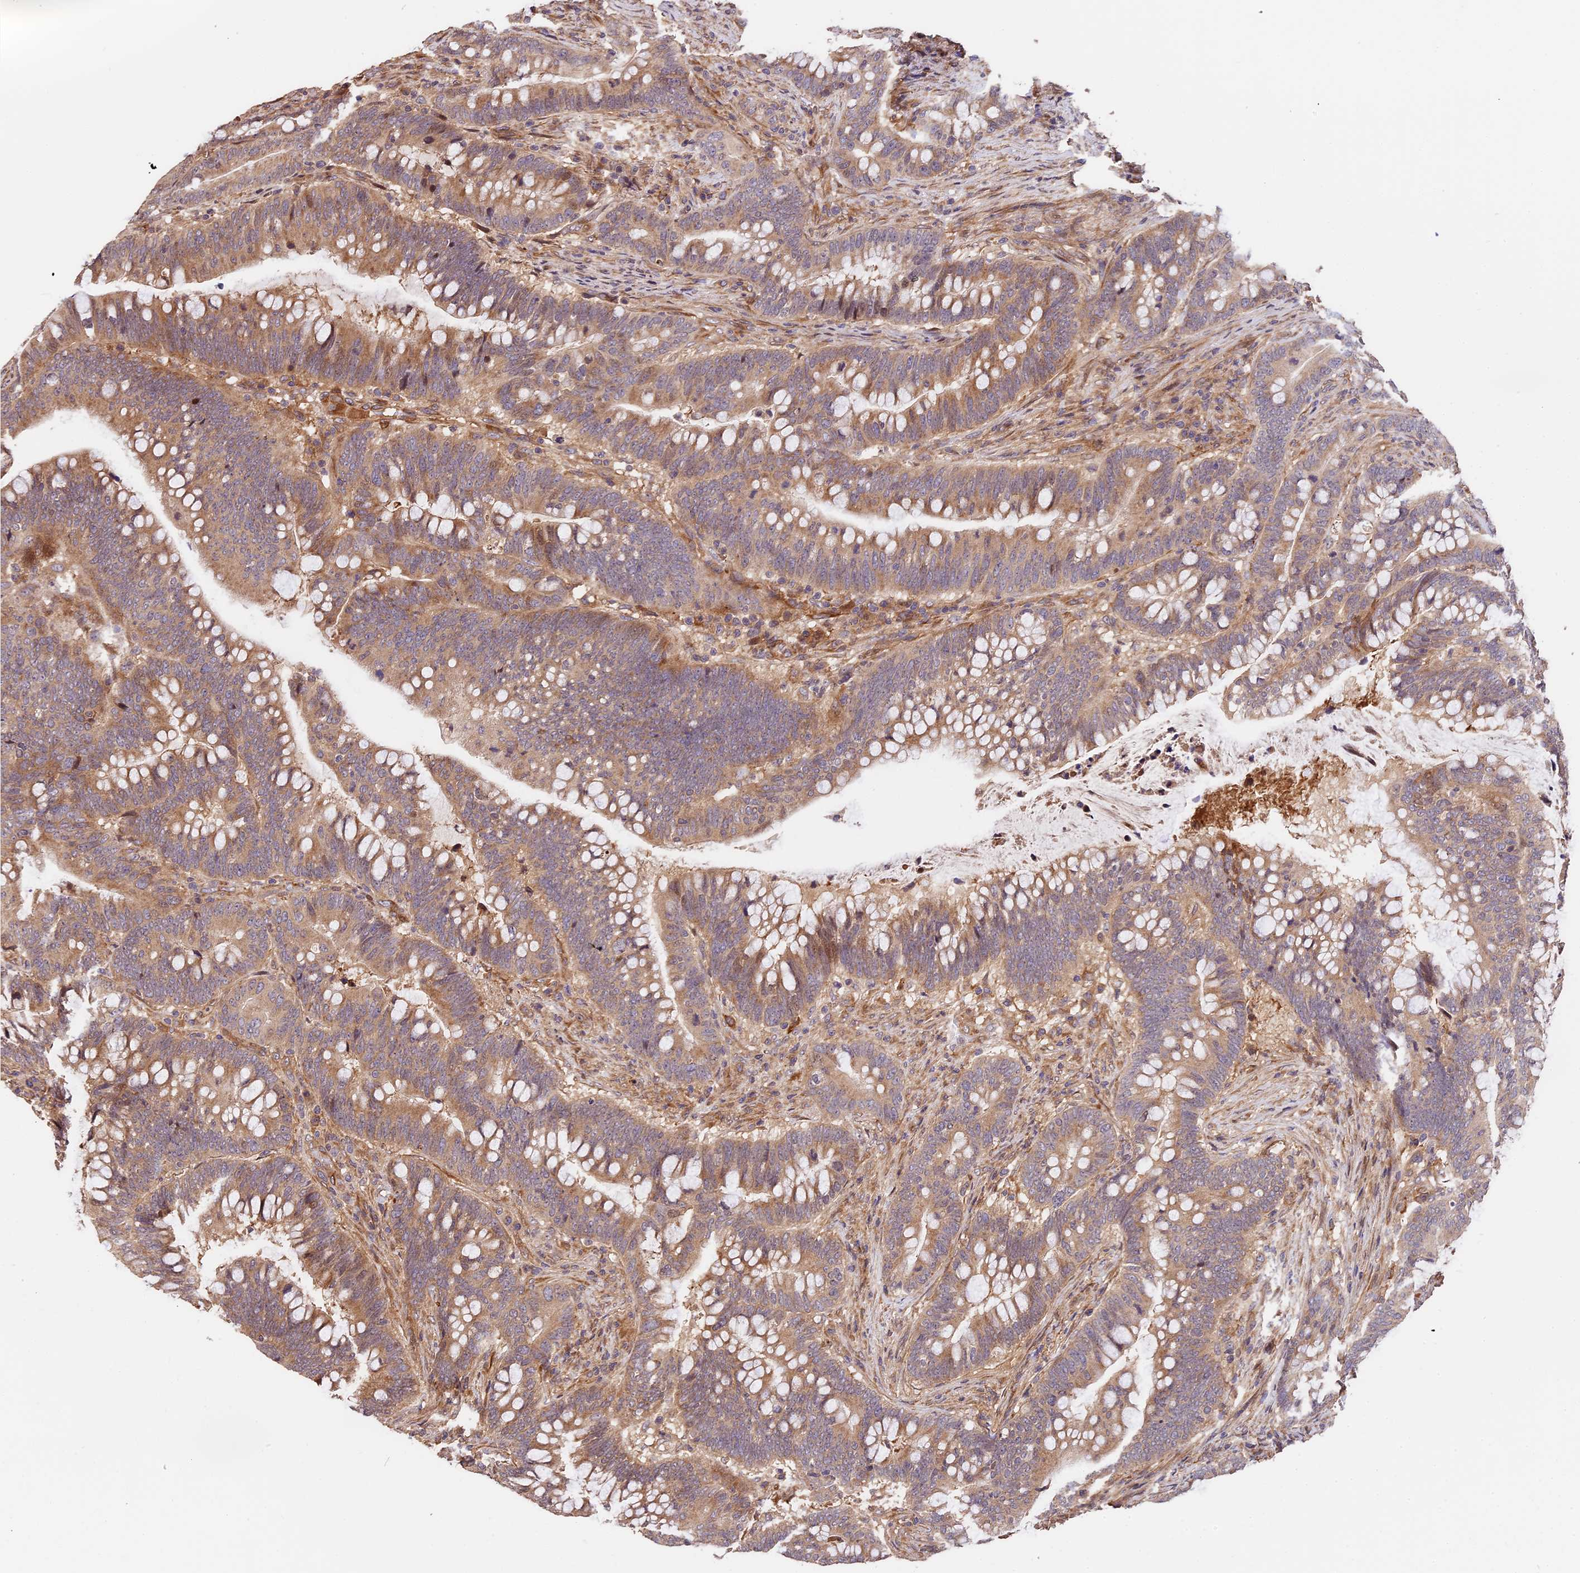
{"staining": {"intensity": "moderate", "quantity": ">75%", "location": "cytoplasmic/membranous"}, "tissue": "colorectal cancer", "cell_type": "Tumor cells", "image_type": "cancer", "snomed": [{"axis": "morphology", "description": "Adenocarcinoma, NOS"}, {"axis": "topography", "description": "Colon"}], "caption": "The image demonstrates a brown stain indicating the presence of a protein in the cytoplasmic/membranous of tumor cells in colorectal adenocarcinoma.", "gene": "ARHGAP17", "patient": {"sex": "female", "age": 66}}